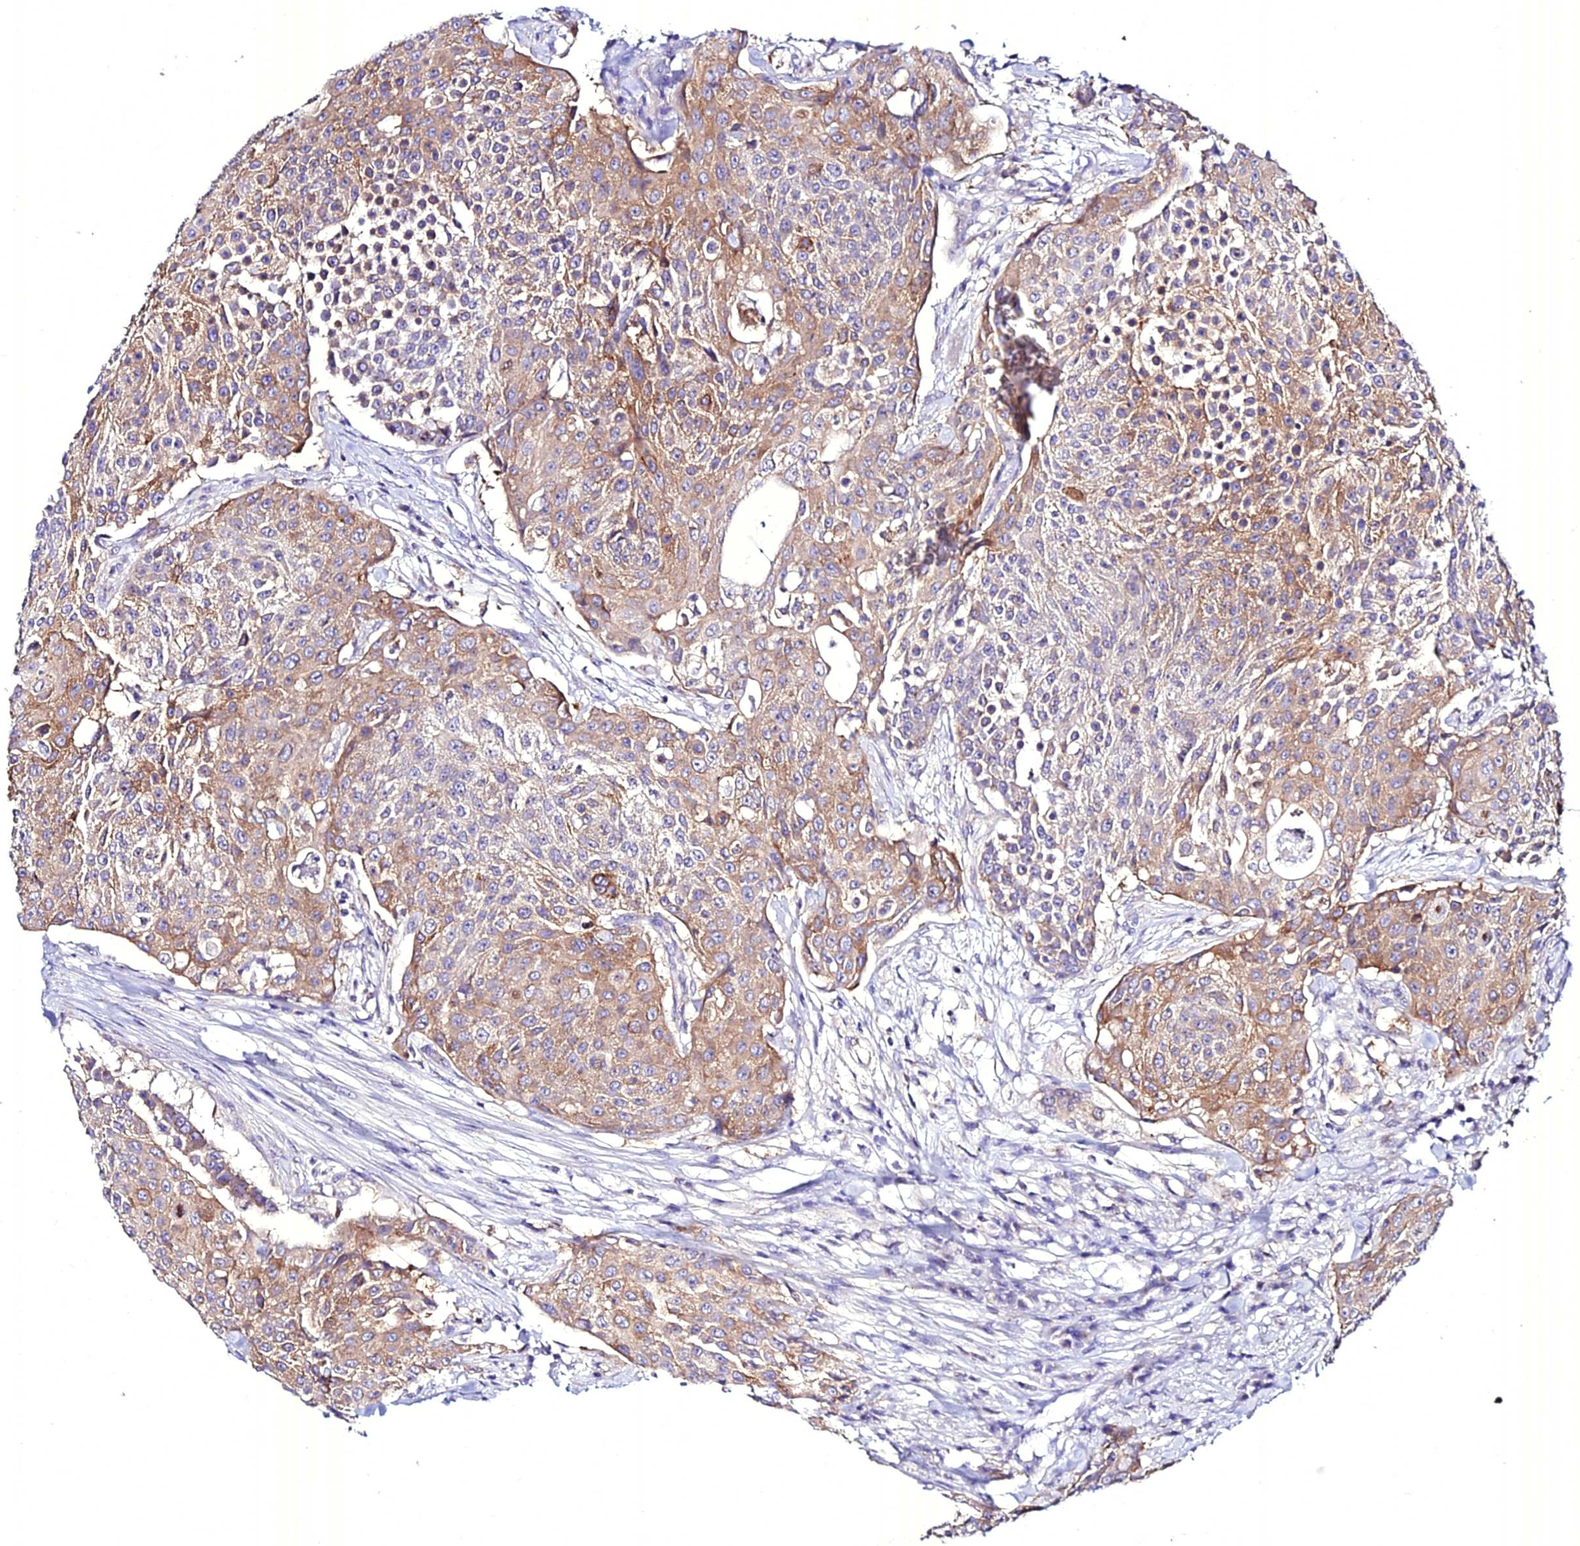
{"staining": {"intensity": "moderate", "quantity": ">75%", "location": "cytoplasmic/membranous"}, "tissue": "urothelial cancer", "cell_type": "Tumor cells", "image_type": "cancer", "snomed": [{"axis": "morphology", "description": "Urothelial carcinoma, High grade"}, {"axis": "topography", "description": "Urinary bladder"}], "caption": "The image demonstrates a brown stain indicating the presence of a protein in the cytoplasmic/membranous of tumor cells in urothelial carcinoma (high-grade).", "gene": "ATG16L2", "patient": {"sex": "female", "age": 63}}